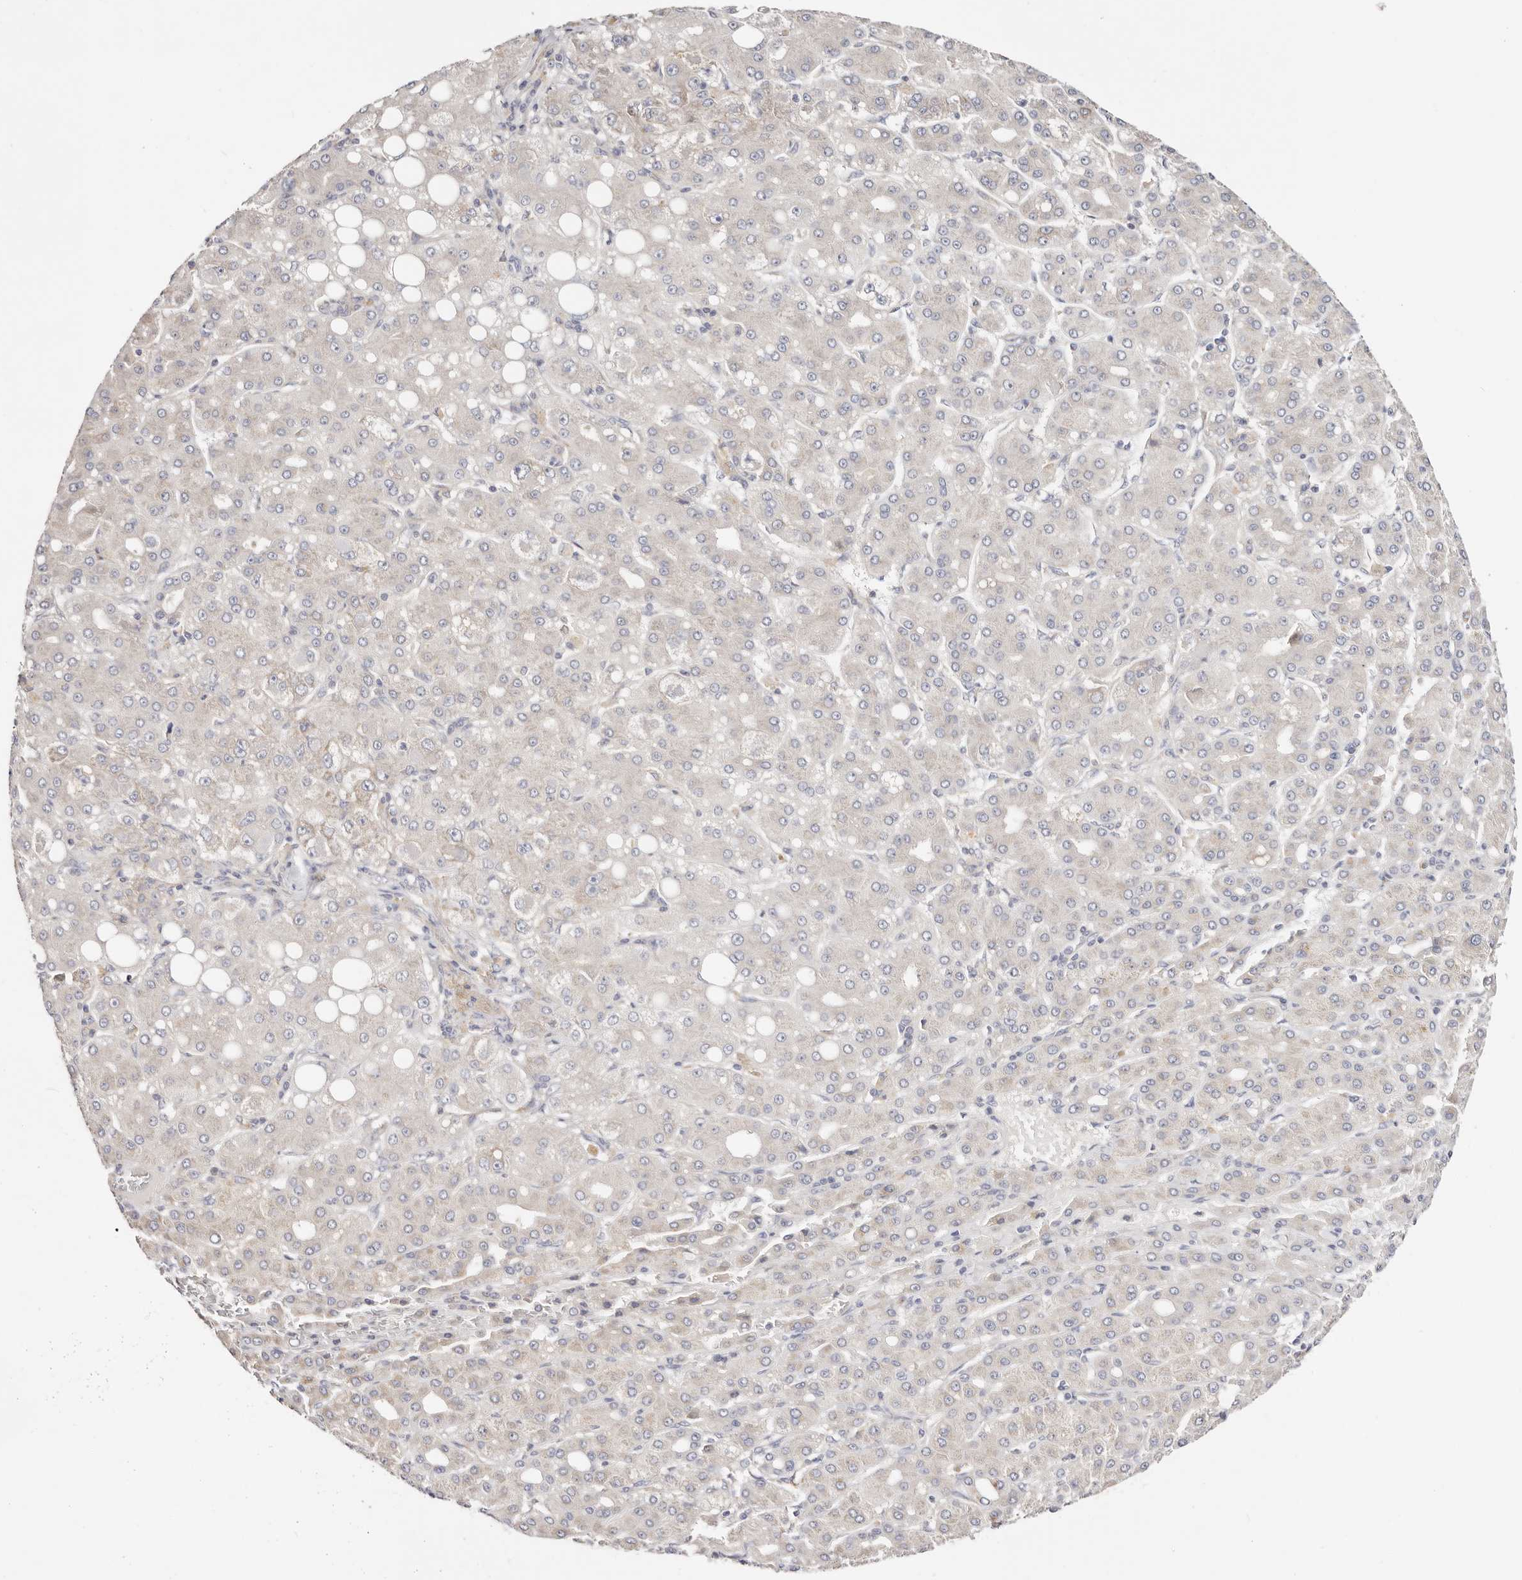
{"staining": {"intensity": "weak", "quantity": "25%-75%", "location": "cytoplasmic/membranous"}, "tissue": "liver cancer", "cell_type": "Tumor cells", "image_type": "cancer", "snomed": [{"axis": "morphology", "description": "Carcinoma, Hepatocellular, NOS"}, {"axis": "topography", "description": "Liver"}], "caption": "A photomicrograph showing weak cytoplasmic/membranous positivity in approximately 25%-75% of tumor cells in hepatocellular carcinoma (liver), as visualized by brown immunohistochemical staining.", "gene": "GNA13", "patient": {"sex": "male", "age": 65}}